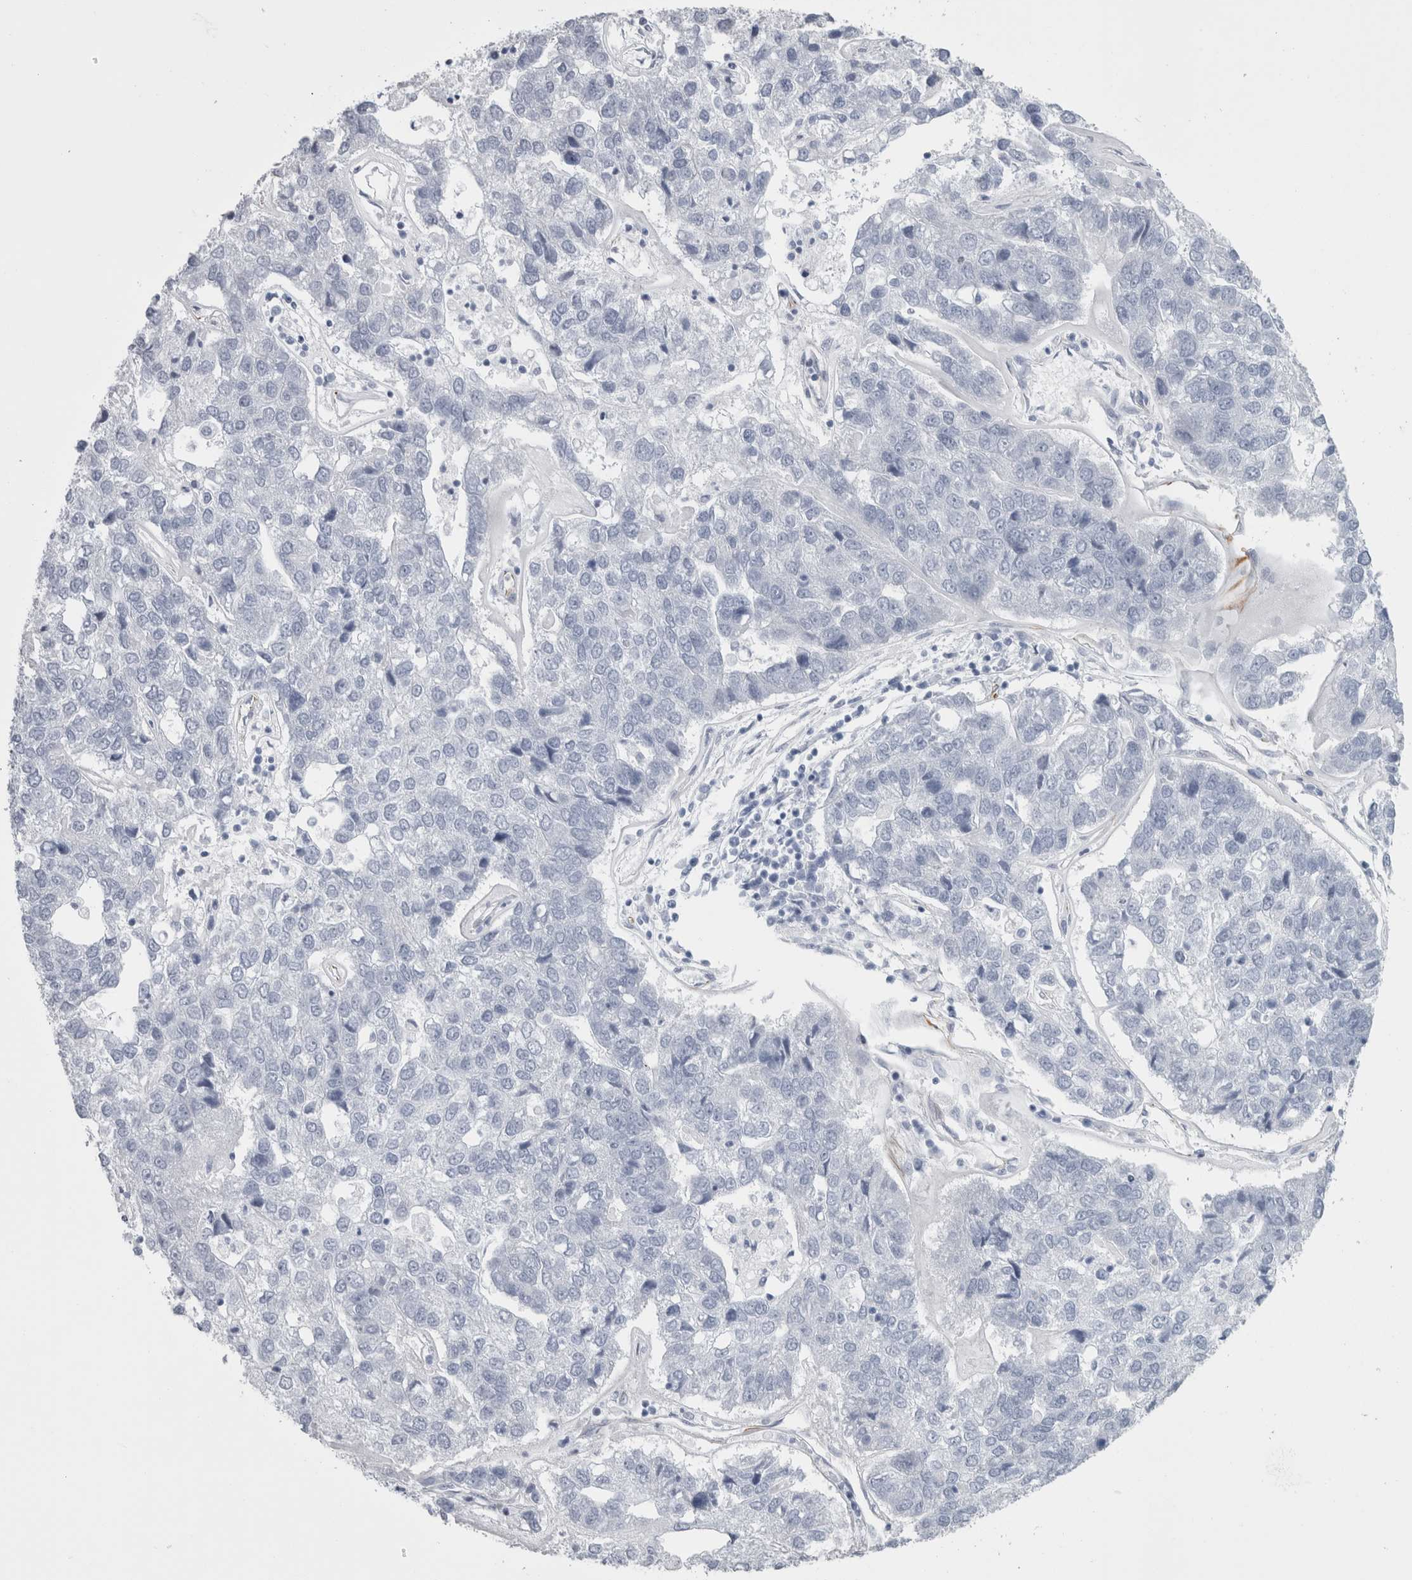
{"staining": {"intensity": "negative", "quantity": "none", "location": "none"}, "tissue": "pancreatic cancer", "cell_type": "Tumor cells", "image_type": "cancer", "snomed": [{"axis": "morphology", "description": "Adenocarcinoma, NOS"}, {"axis": "topography", "description": "Pancreas"}], "caption": "DAB immunohistochemical staining of human pancreatic cancer reveals no significant expression in tumor cells.", "gene": "VWDE", "patient": {"sex": "female", "age": 61}}